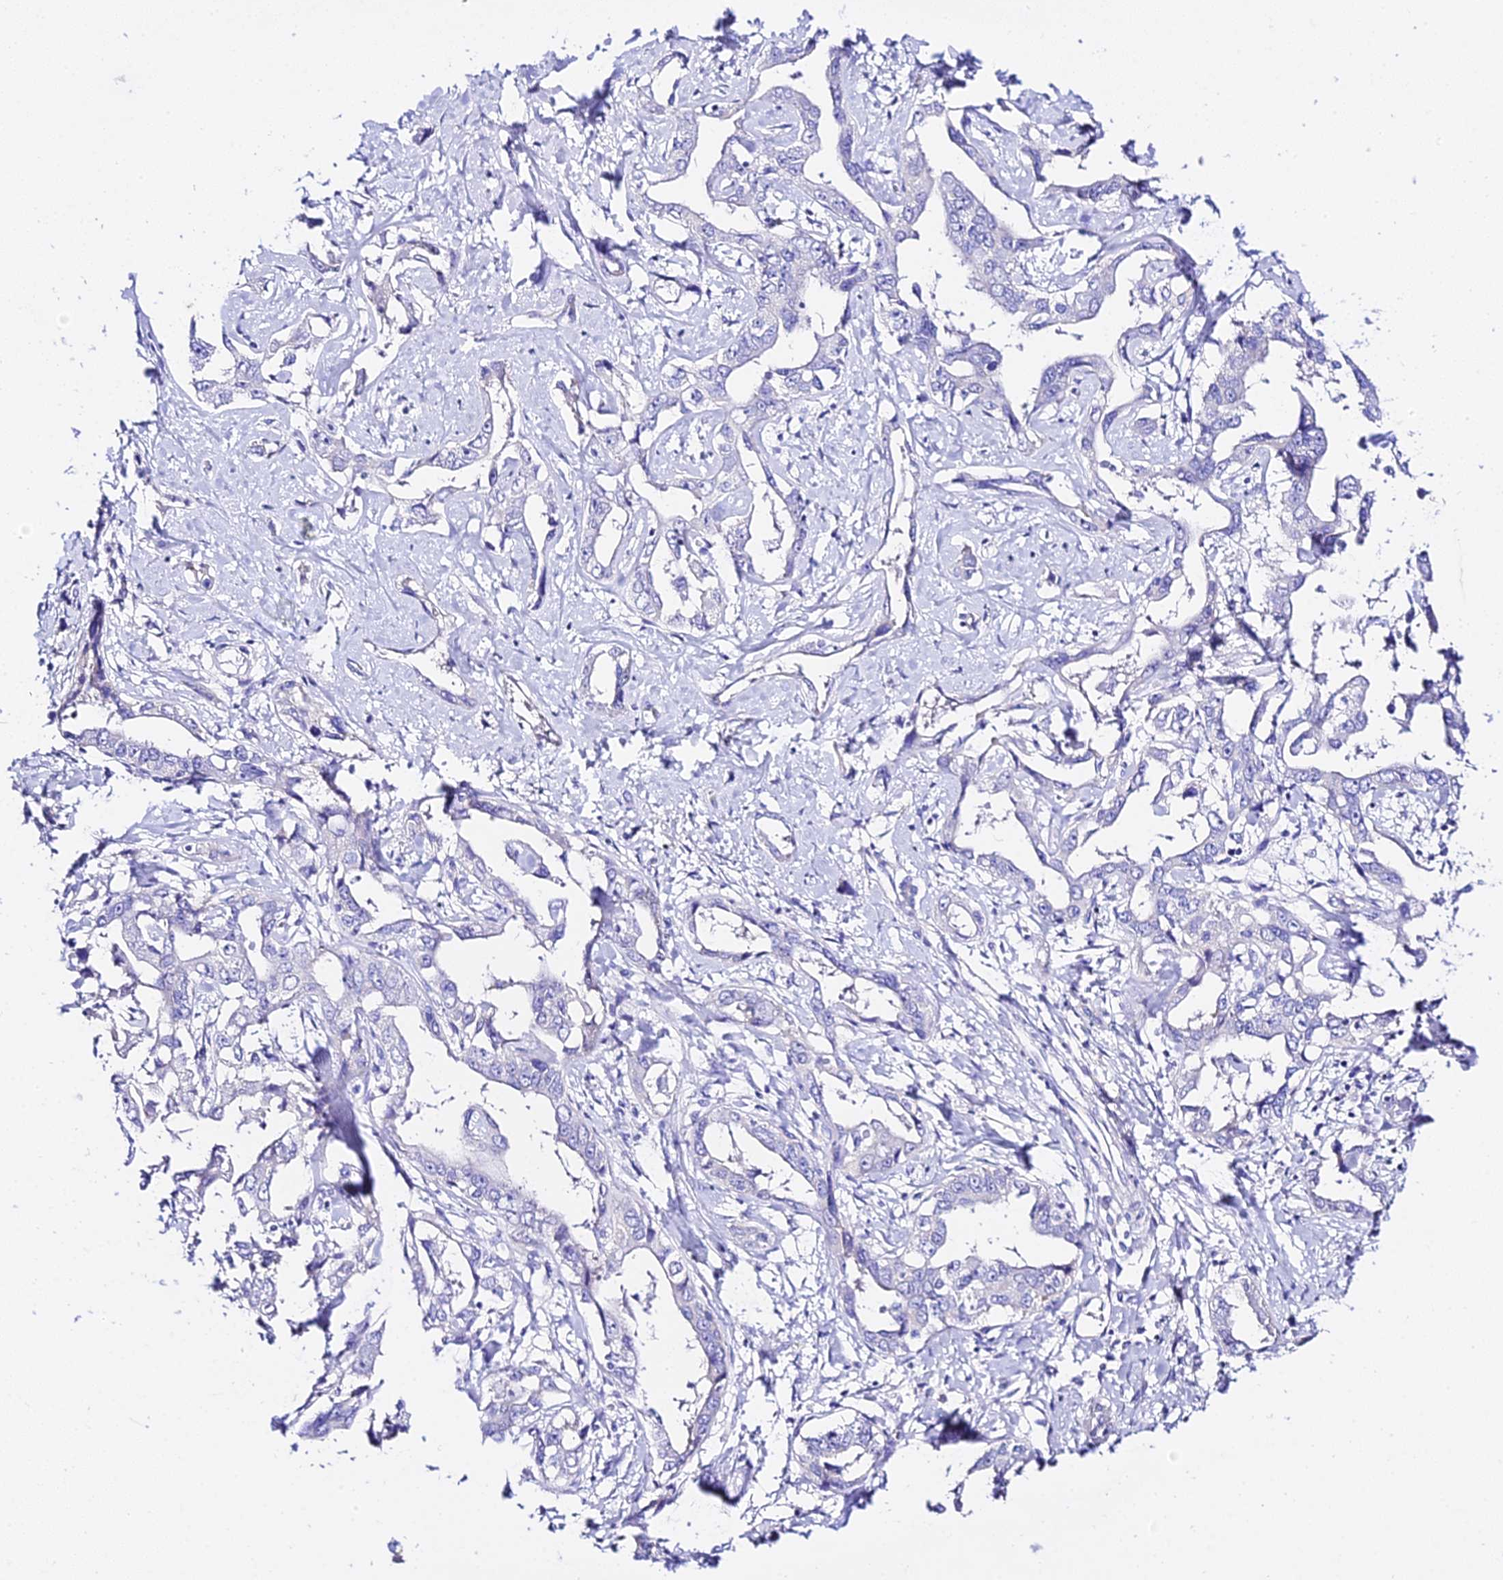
{"staining": {"intensity": "negative", "quantity": "none", "location": "none"}, "tissue": "liver cancer", "cell_type": "Tumor cells", "image_type": "cancer", "snomed": [{"axis": "morphology", "description": "Cholangiocarcinoma"}, {"axis": "topography", "description": "Liver"}], "caption": "Immunohistochemical staining of liver cancer demonstrates no significant positivity in tumor cells.", "gene": "TMEM117", "patient": {"sex": "male", "age": 59}}